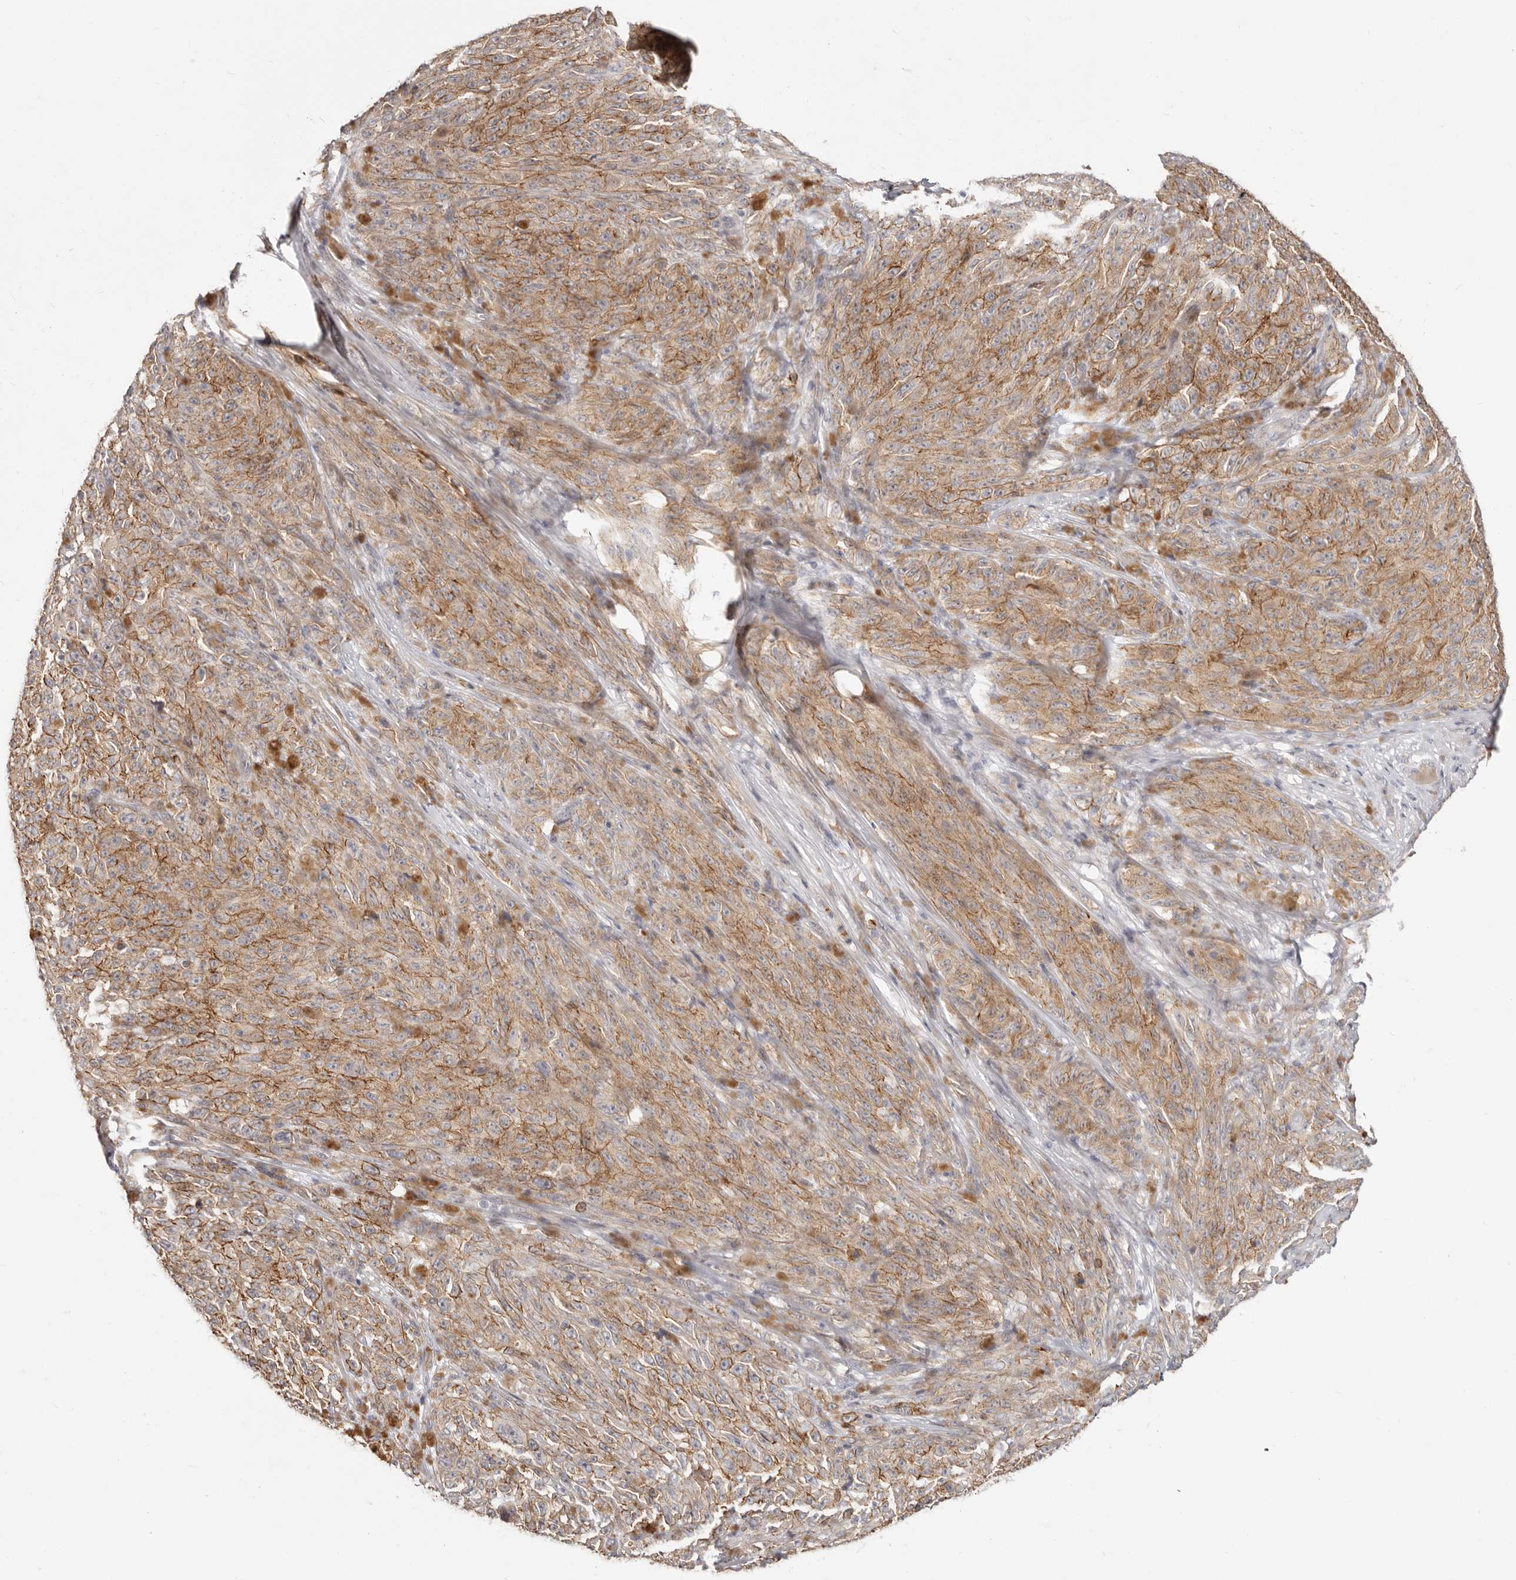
{"staining": {"intensity": "moderate", "quantity": ">75%", "location": "cytoplasmic/membranous"}, "tissue": "melanoma", "cell_type": "Tumor cells", "image_type": "cancer", "snomed": [{"axis": "morphology", "description": "Malignant melanoma, NOS"}, {"axis": "topography", "description": "Skin"}], "caption": "There is medium levels of moderate cytoplasmic/membranous staining in tumor cells of melanoma, as demonstrated by immunohistochemical staining (brown color).", "gene": "SZT2", "patient": {"sex": "female", "age": 82}}